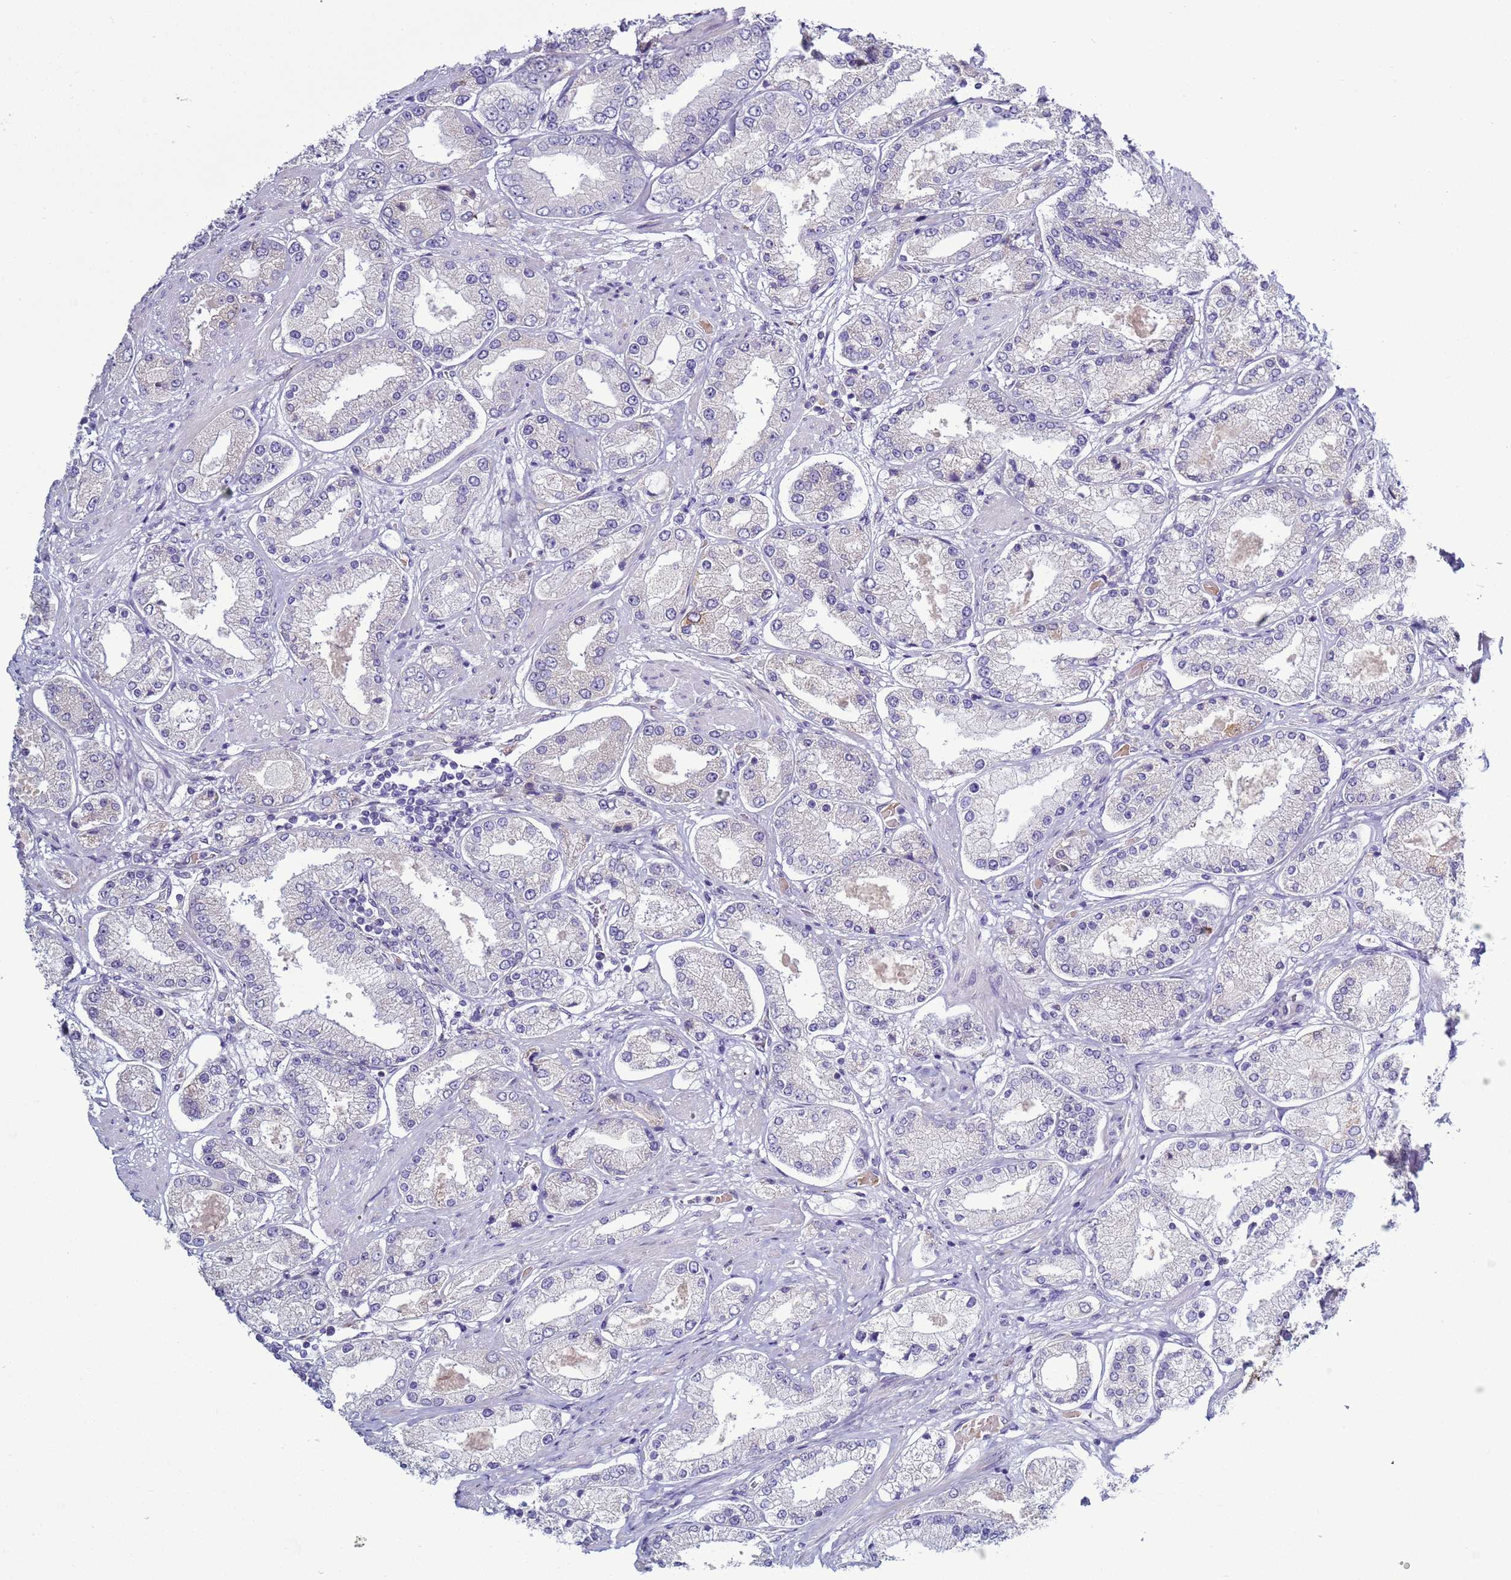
{"staining": {"intensity": "negative", "quantity": "none", "location": "none"}, "tissue": "prostate cancer", "cell_type": "Tumor cells", "image_type": "cancer", "snomed": [{"axis": "morphology", "description": "Adenocarcinoma, High grade"}, {"axis": "topography", "description": "Prostate"}], "caption": "IHC of prostate cancer (adenocarcinoma (high-grade)) demonstrates no positivity in tumor cells.", "gene": "ABHD17B", "patient": {"sex": "male", "age": 69}}